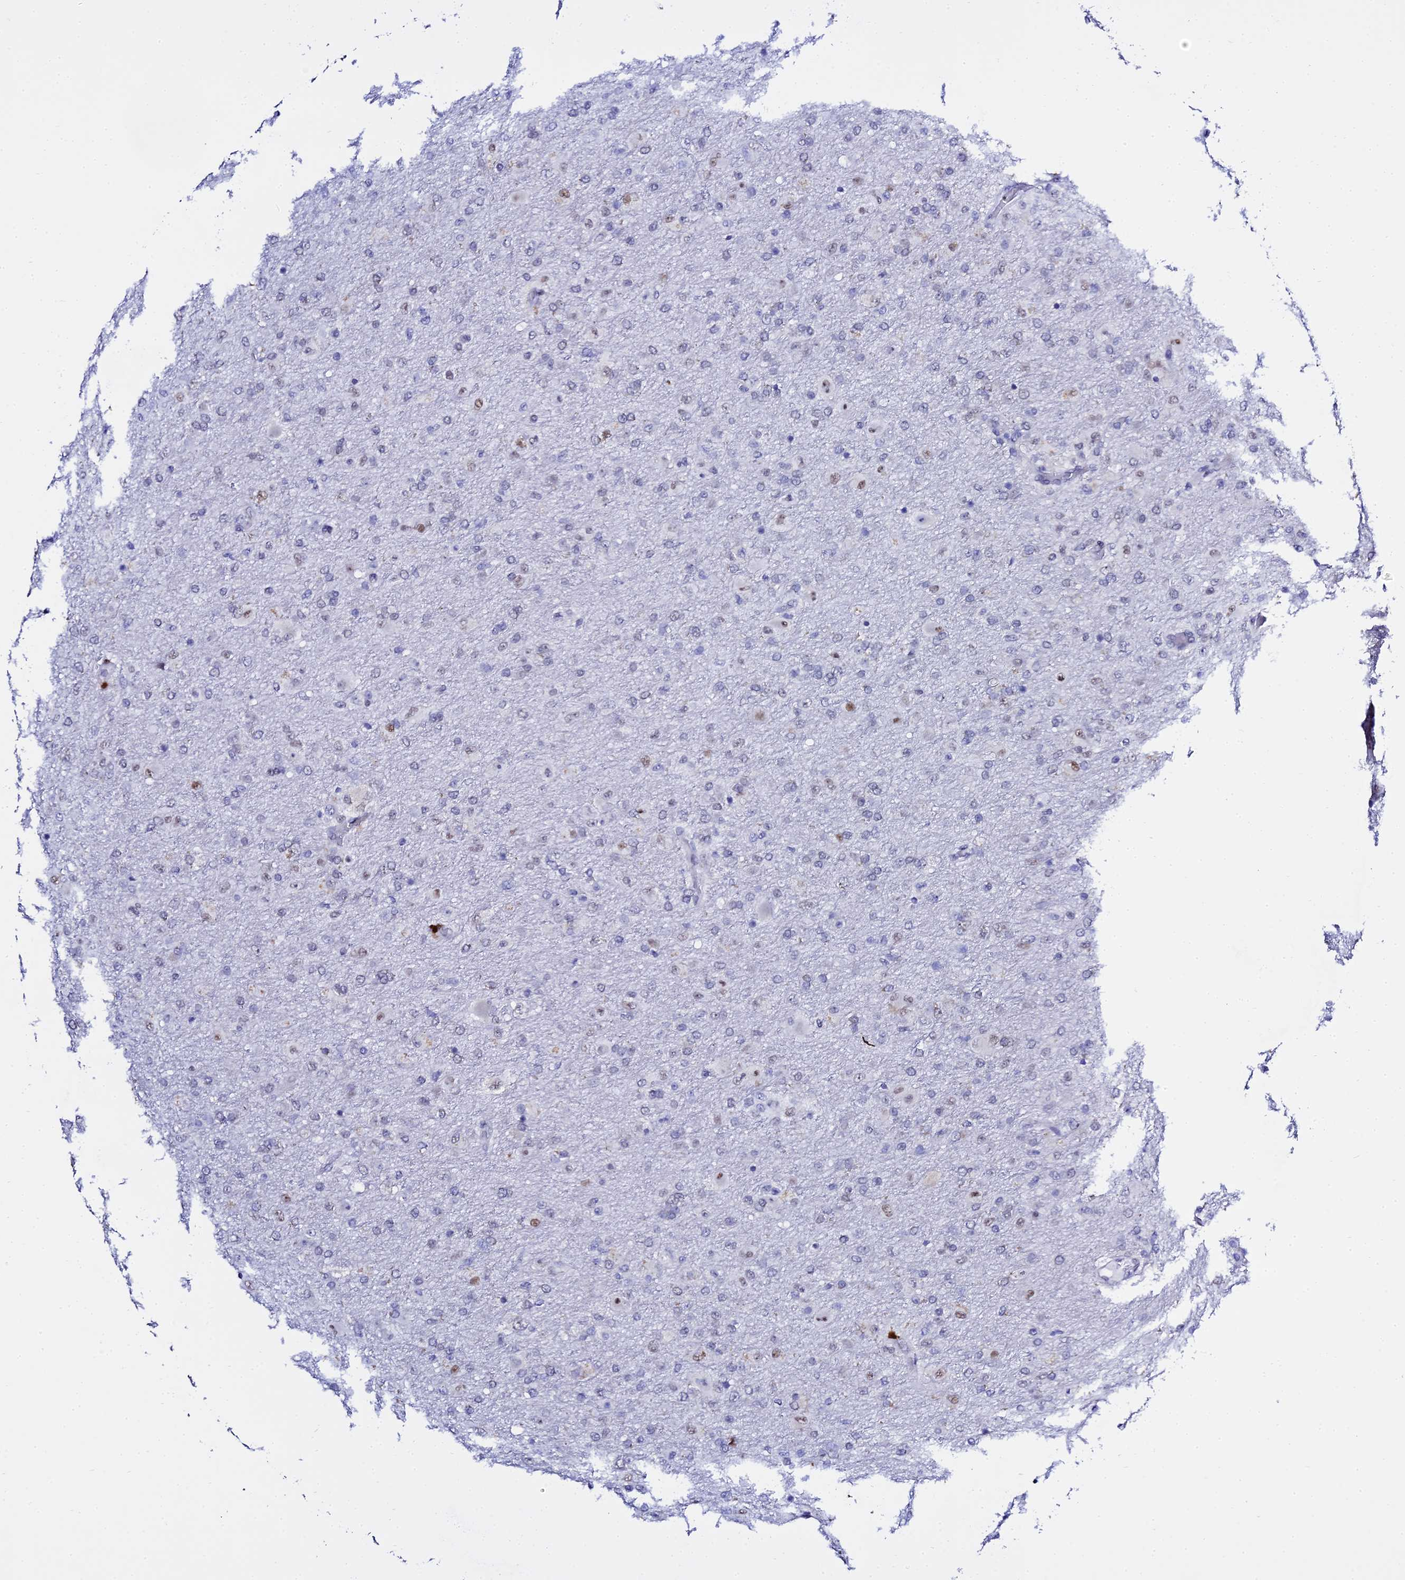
{"staining": {"intensity": "negative", "quantity": "none", "location": "none"}, "tissue": "glioma", "cell_type": "Tumor cells", "image_type": "cancer", "snomed": [{"axis": "morphology", "description": "Glioma, malignant, Low grade"}, {"axis": "topography", "description": "Brain"}], "caption": "Malignant low-grade glioma stained for a protein using IHC demonstrates no positivity tumor cells.", "gene": "POFUT2", "patient": {"sex": "male", "age": 65}}